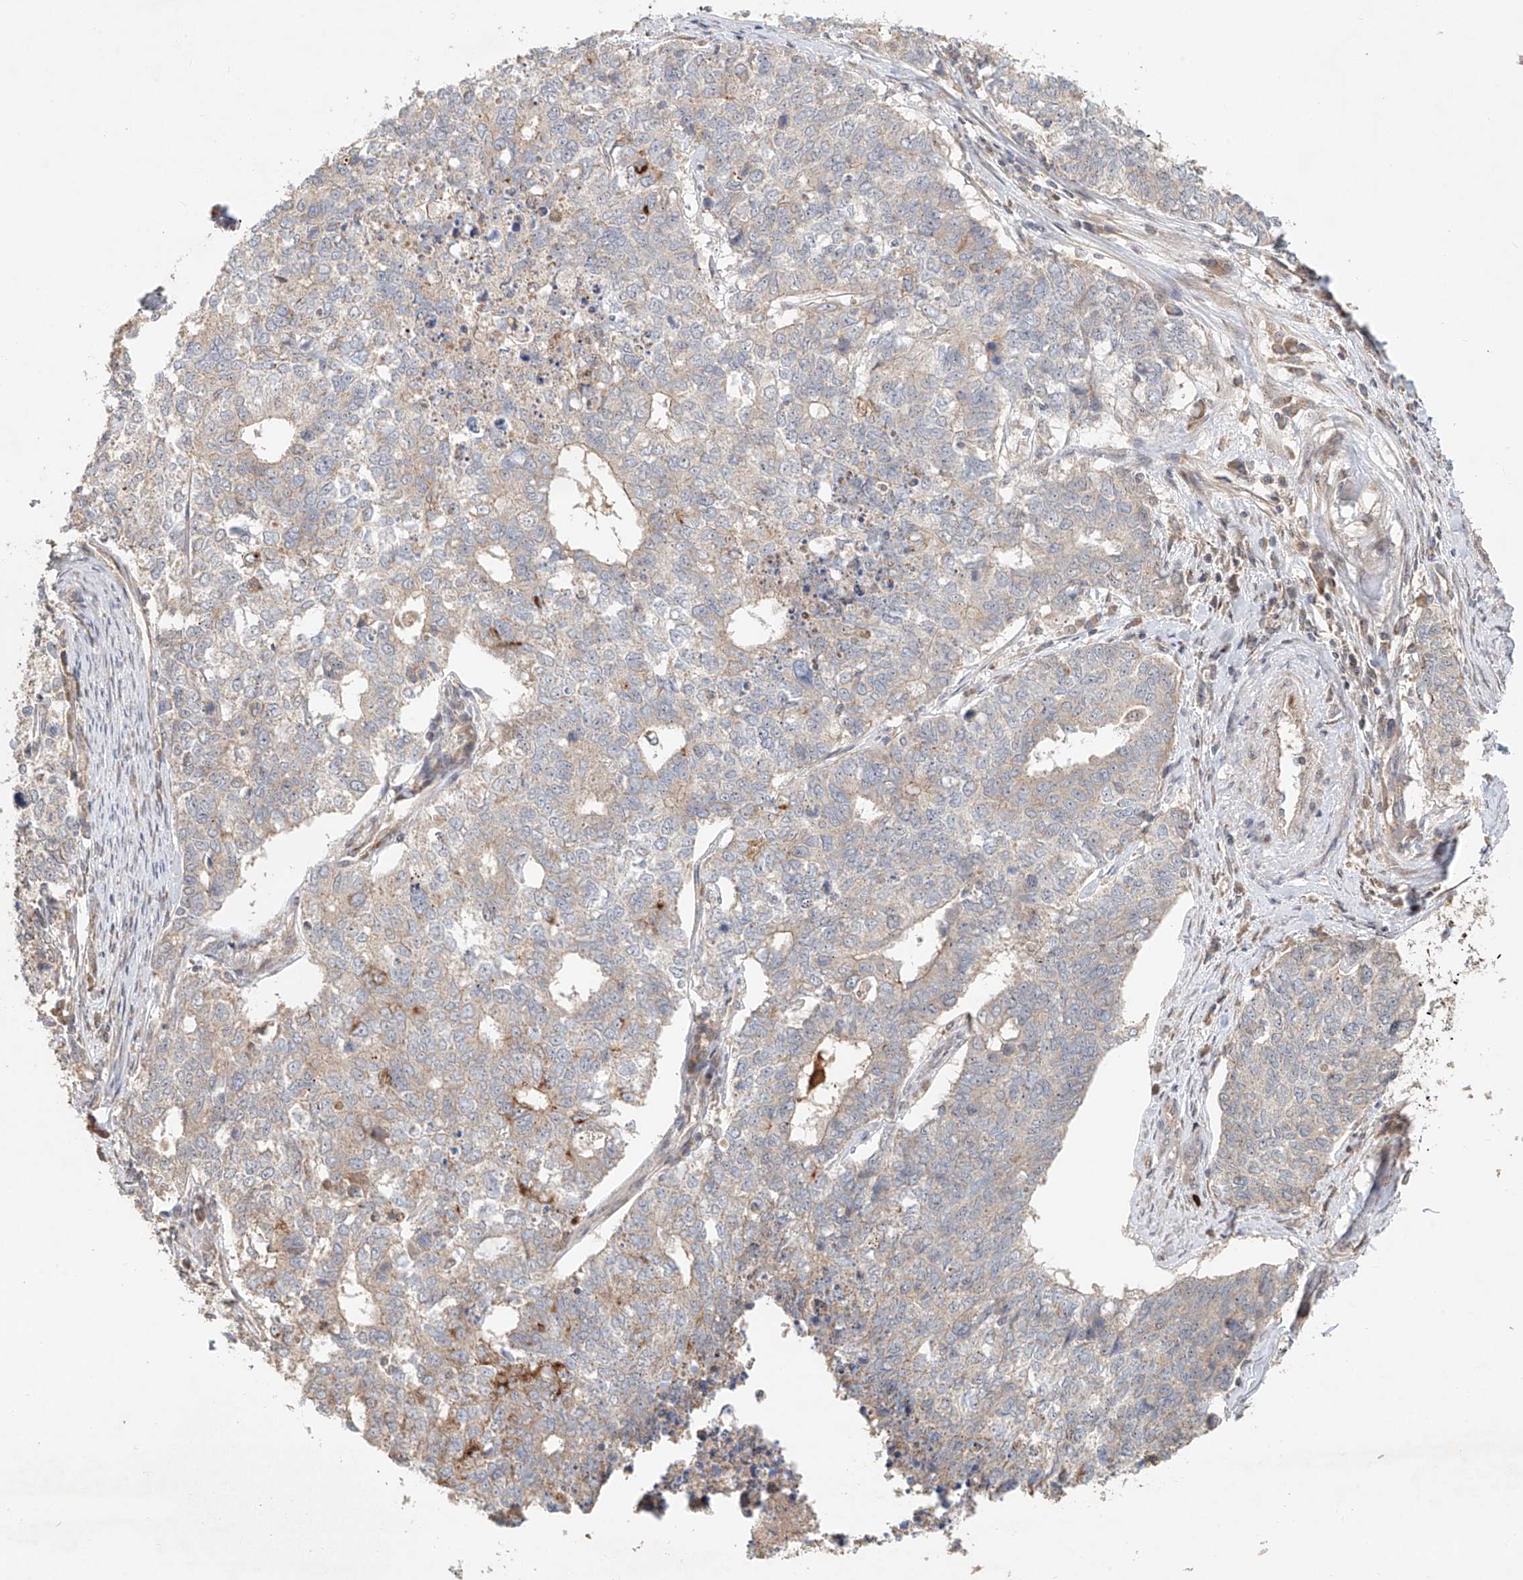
{"staining": {"intensity": "negative", "quantity": "none", "location": "none"}, "tissue": "cervical cancer", "cell_type": "Tumor cells", "image_type": "cancer", "snomed": [{"axis": "morphology", "description": "Squamous cell carcinoma, NOS"}, {"axis": "topography", "description": "Cervix"}], "caption": "An IHC histopathology image of cervical squamous cell carcinoma is shown. There is no staining in tumor cells of cervical squamous cell carcinoma. (DAB immunohistochemistry with hematoxylin counter stain).", "gene": "TMEM61", "patient": {"sex": "female", "age": 63}}